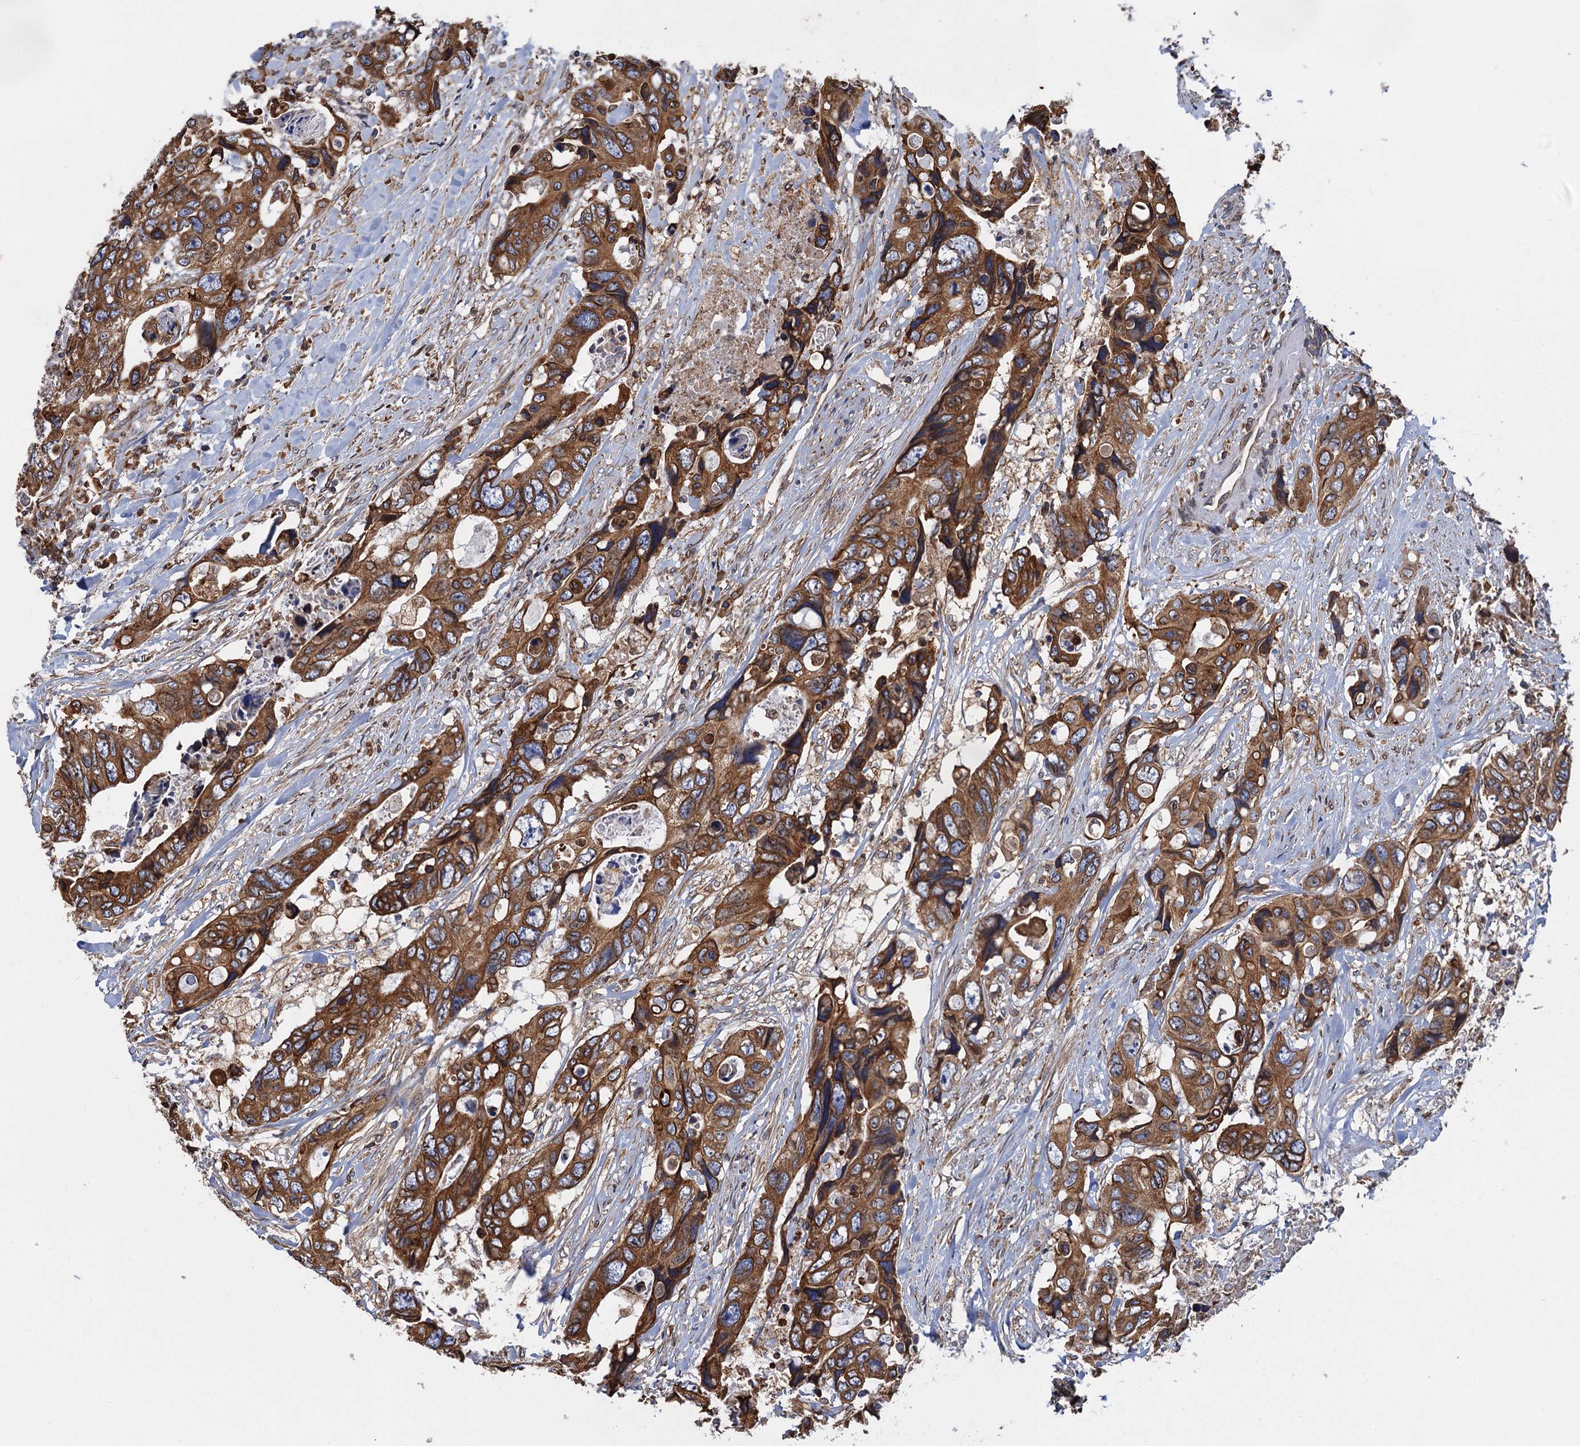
{"staining": {"intensity": "strong", "quantity": ">75%", "location": "cytoplasmic/membranous"}, "tissue": "colorectal cancer", "cell_type": "Tumor cells", "image_type": "cancer", "snomed": [{"axis": "morphology", "description": "Adenocarcinoma, NOS"}, {"axis": "topography", "description": "Rectum"}], "caption": "Colorectal cancer (adenocarcinoma) tissue shows strong cytoplasmic/membranous positivity in approximately >75% of tumor cells The staining was performed using DAB, with brown indicating positive protein expression. Nuclei are stained blue with hematoxylin.", "gene": "ARMC5", "patient": {"sex": "male", "age": 57}}